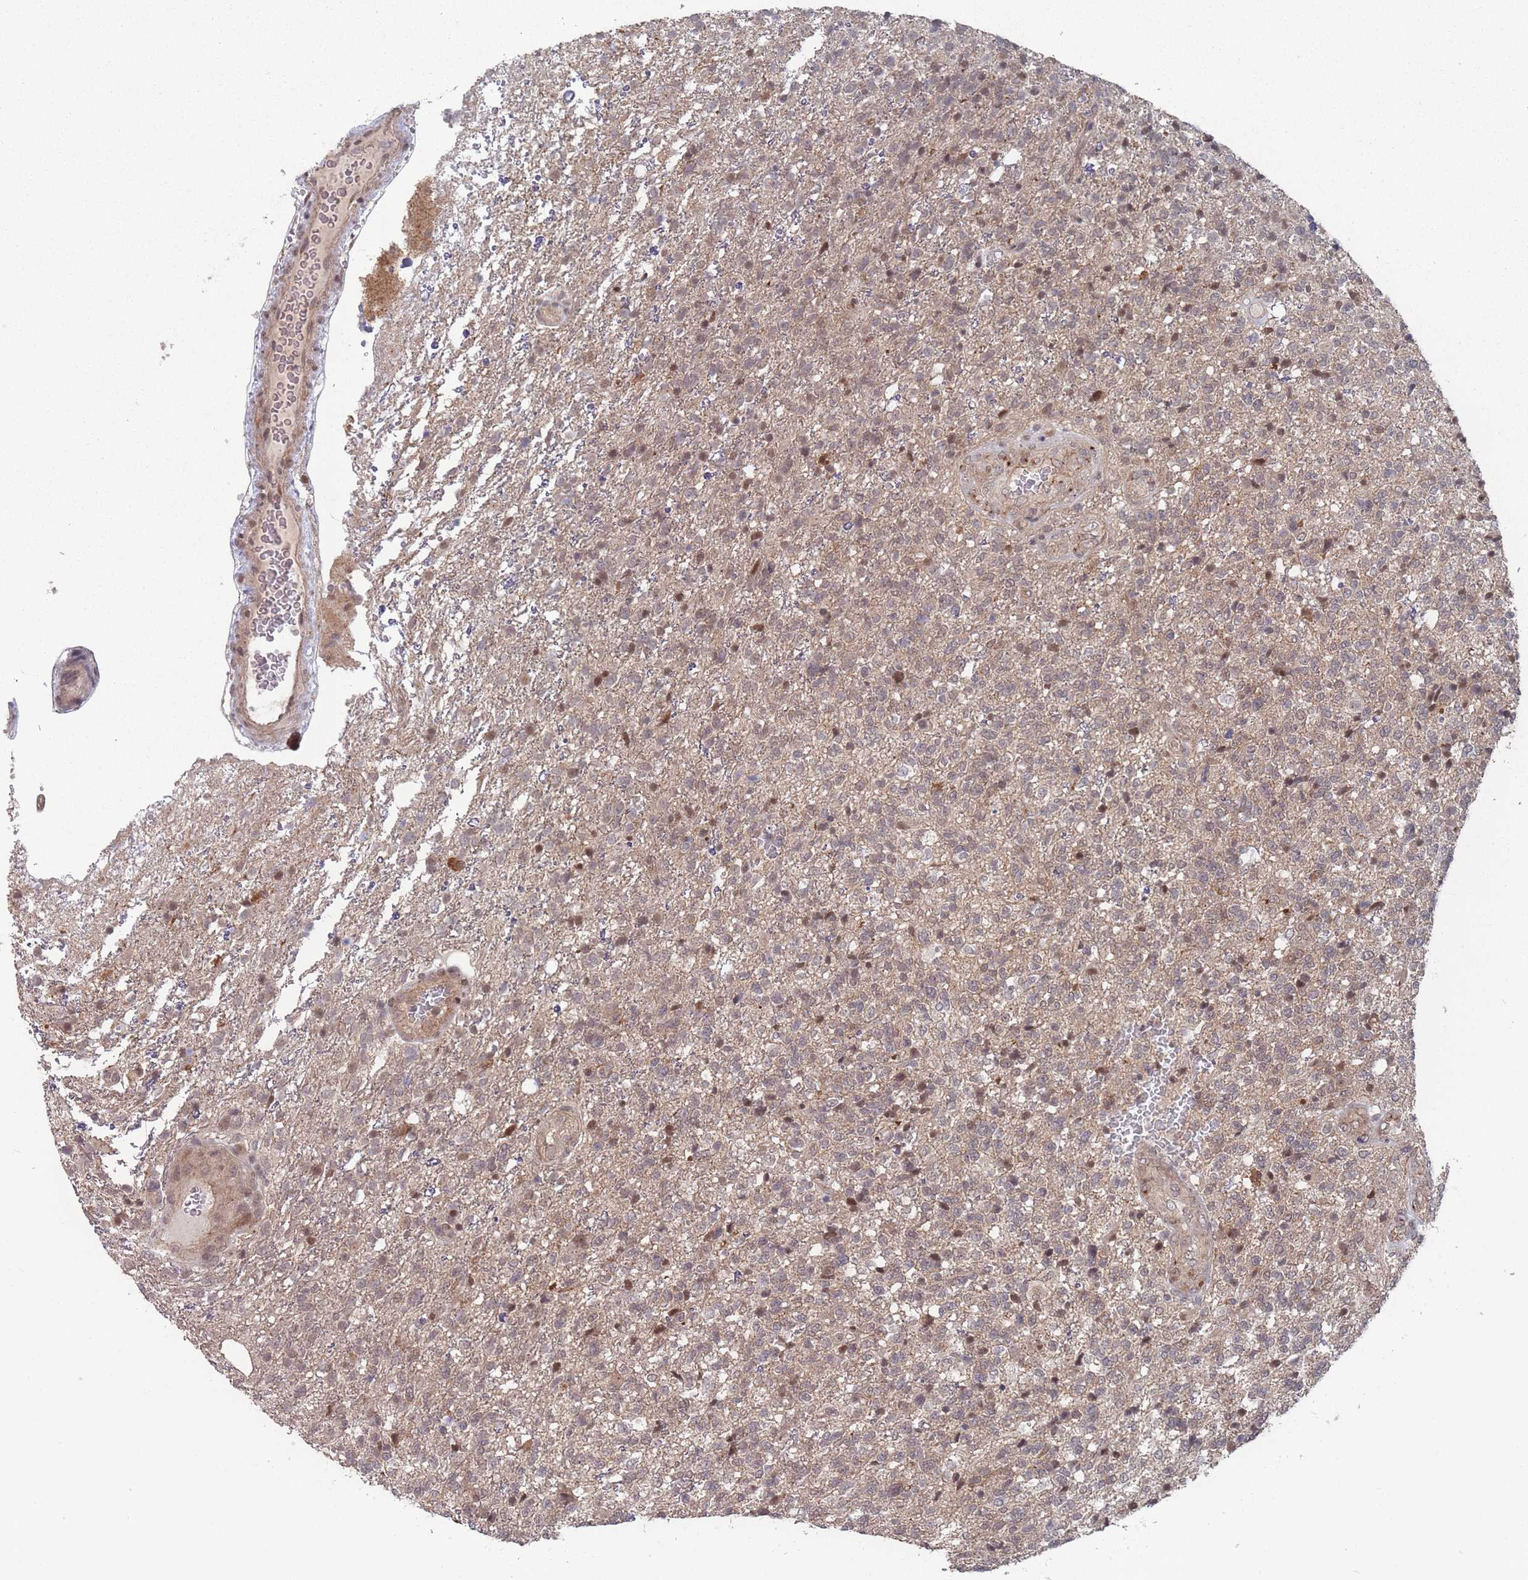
{"staining": {"intensity": "weak", "quantity": "25%-75%", "location": "cytoplasmic/membranous,nuclear"}, "tissue": "glioma", "cell_type": "Tumor cells", "image_type": "cancer", "snomed": [{"axis": "morphology", "description": "Glioma, malignant, High grade"}, {"axis": "topography", "description": "Brain"}], "caption": "IHC image of human high-grade glioma (malignant) stained for a protein (brown), which shows low levels of weak cytoplasmic/membranous and nuclear expression in approximately 25%-75% of tumor cells.", "gene": "CNTRL", "patient": {"sex": "male", "age": 56}}